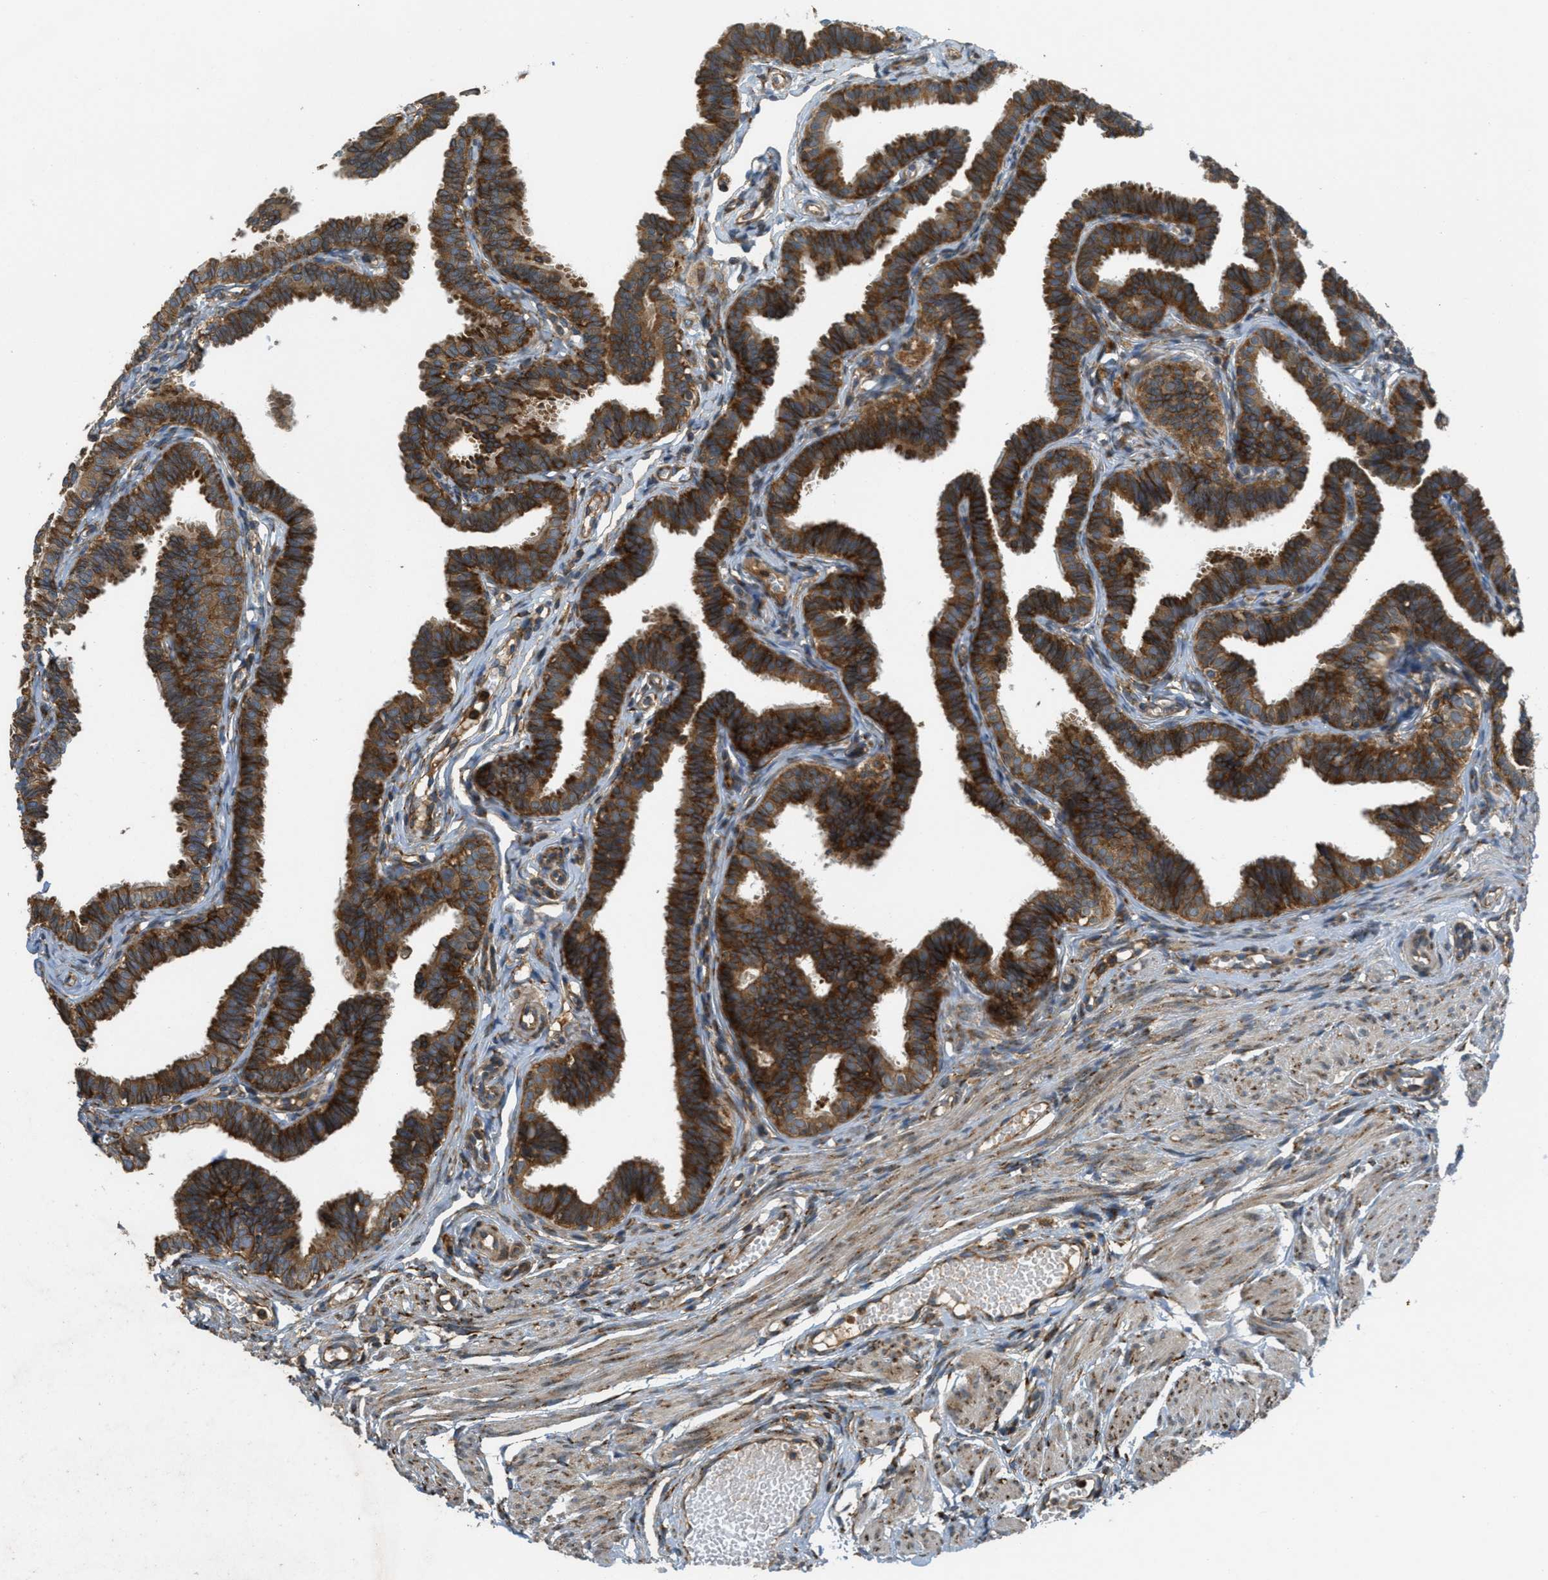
{"staining": {"intensity": "strong", "quantity": ">75%", "location": "cytoplasmic/membranous"}, "tissue": "fallopian tube", "cell_type": "Glandular cells", "image_type": "normal", "snomed": [{"axis": "morphology", "description": "Normal tissue, NOS"}, {"axis": "topography", "description": "Fallopian tube"}, {"axis": "topography", "description": "Ovary"}], "caption": "Protein staining displays strong cytoplasmic/membranous positivity in about >75% of glandular cells in unremarkable fallopian tube.", "gene": "PCDH18", "patient": {"sex": "female", "age": 23}}